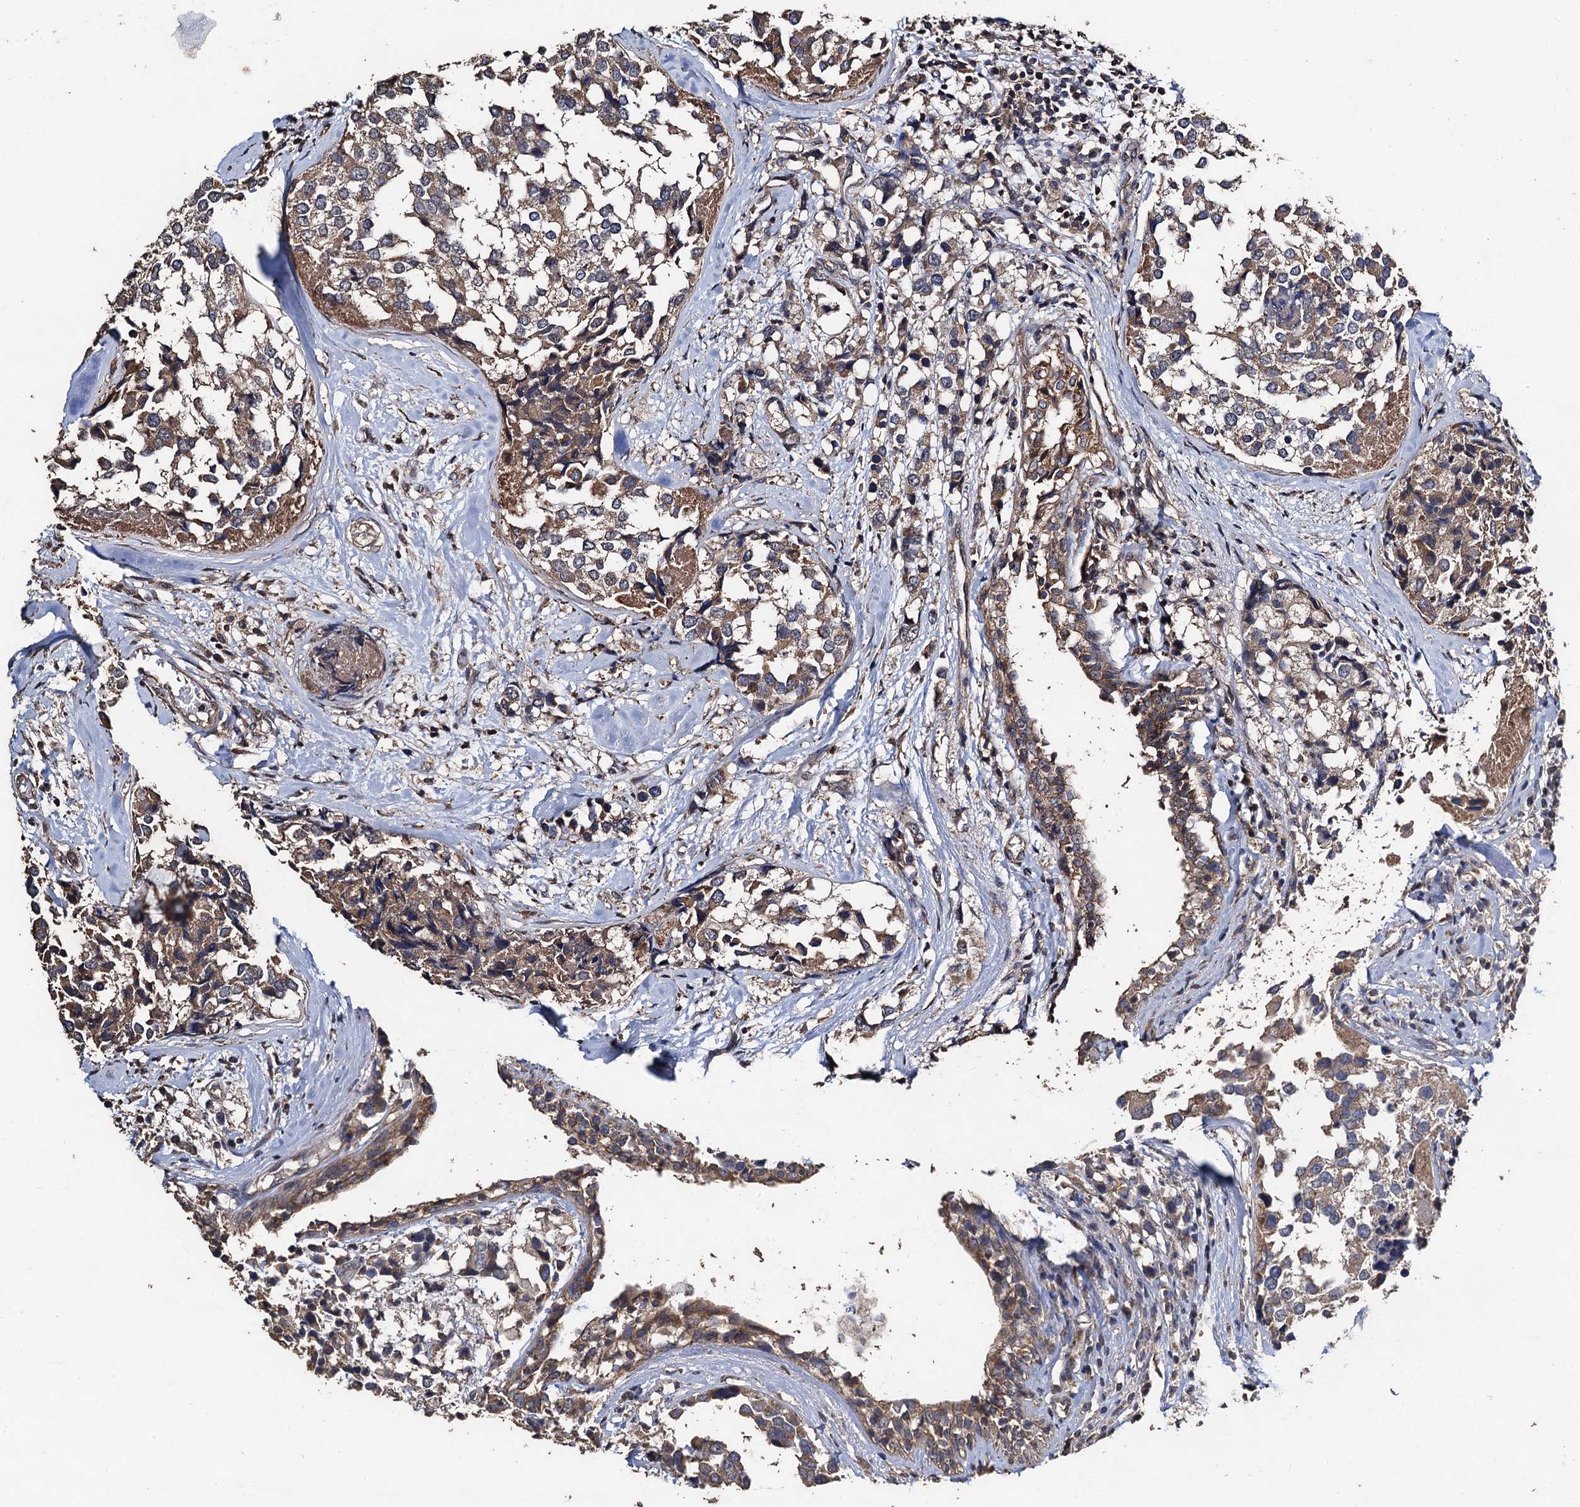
{"staining": {"intensity": "moderate", "quantity": ">75%", "location": "cytoplasmic/membranous"}, "tissue": "breast cancer", "cell_type": "Tumor cells", "image_type": "cancer", "snomed": [{"axis": "morphology", "description": "Lobular carcinoma"}, {"axis": "topography", "description": "Breast"}], "caption": "A brown stain labels moderate cytoplasmic/membranous expression of a protein in lobular carcinoma (breast) tumor cells. (DAB (3,3'-diaminobenzidine) IHC with brightfield microscopy, high magnification).", "gene": "PPTC7", "patient": {"sex": "female", "age": 59}}